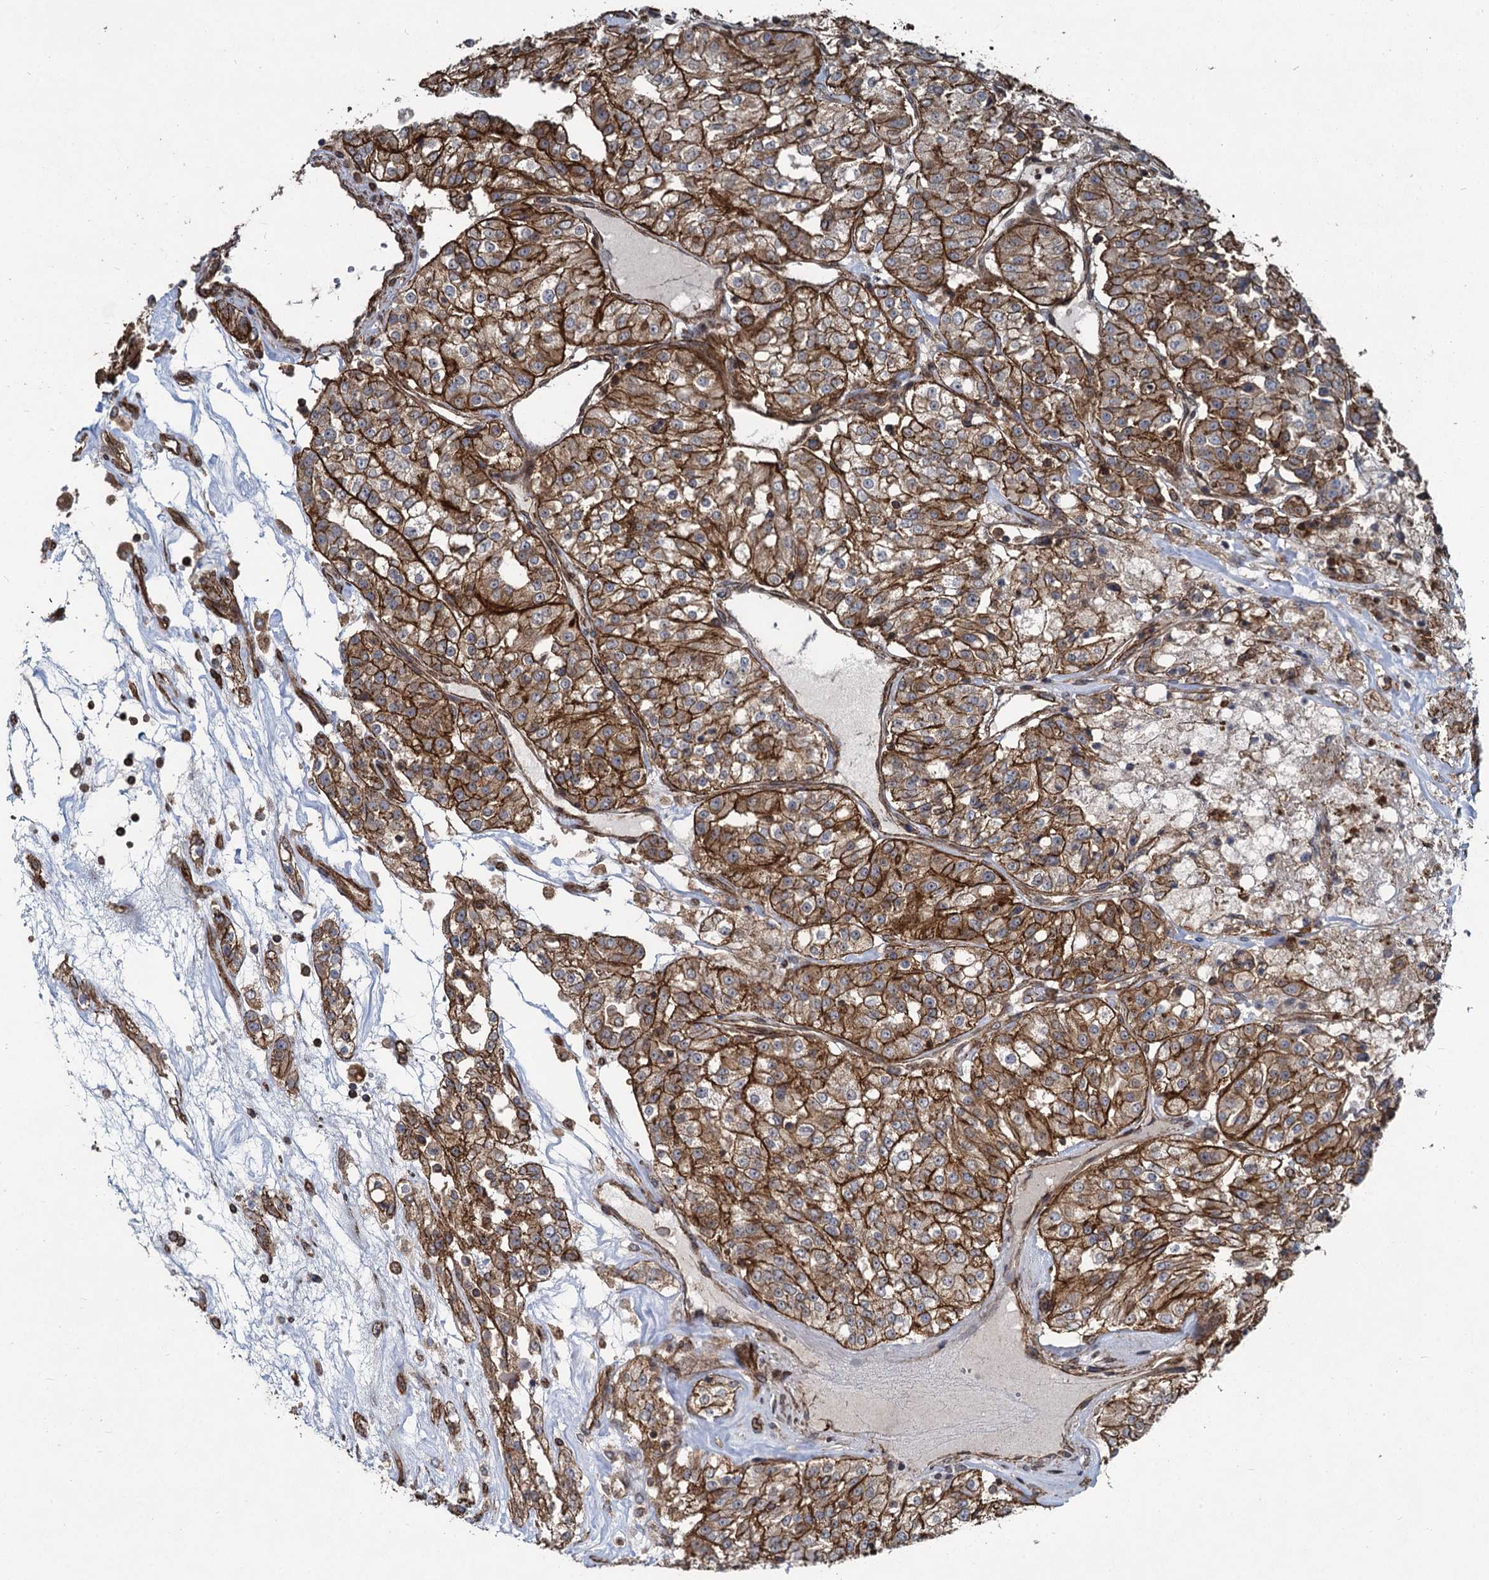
{"staining": {"intensity": "strong", "quantity": "25%-75%", "location": "cytoplasmic/membranous"}, "tissue": "renal cancer", "cell_type": "Tumor cells", "image_type": "cancer", "snomed": [{"axis": "morphology", "description": "Adenocarcinoma, NOS"}, {"axis": "topography", "description": "Kidney"}], "caption": "Renal cancer (adenocarcinoma) stained for a protein (brown) displays strong cytoplasmic/membranous positive staining in approximately 25%-75% of tumor cells.", "gene": "SVIP", "patient": {"sex": "female", "age": 63}}